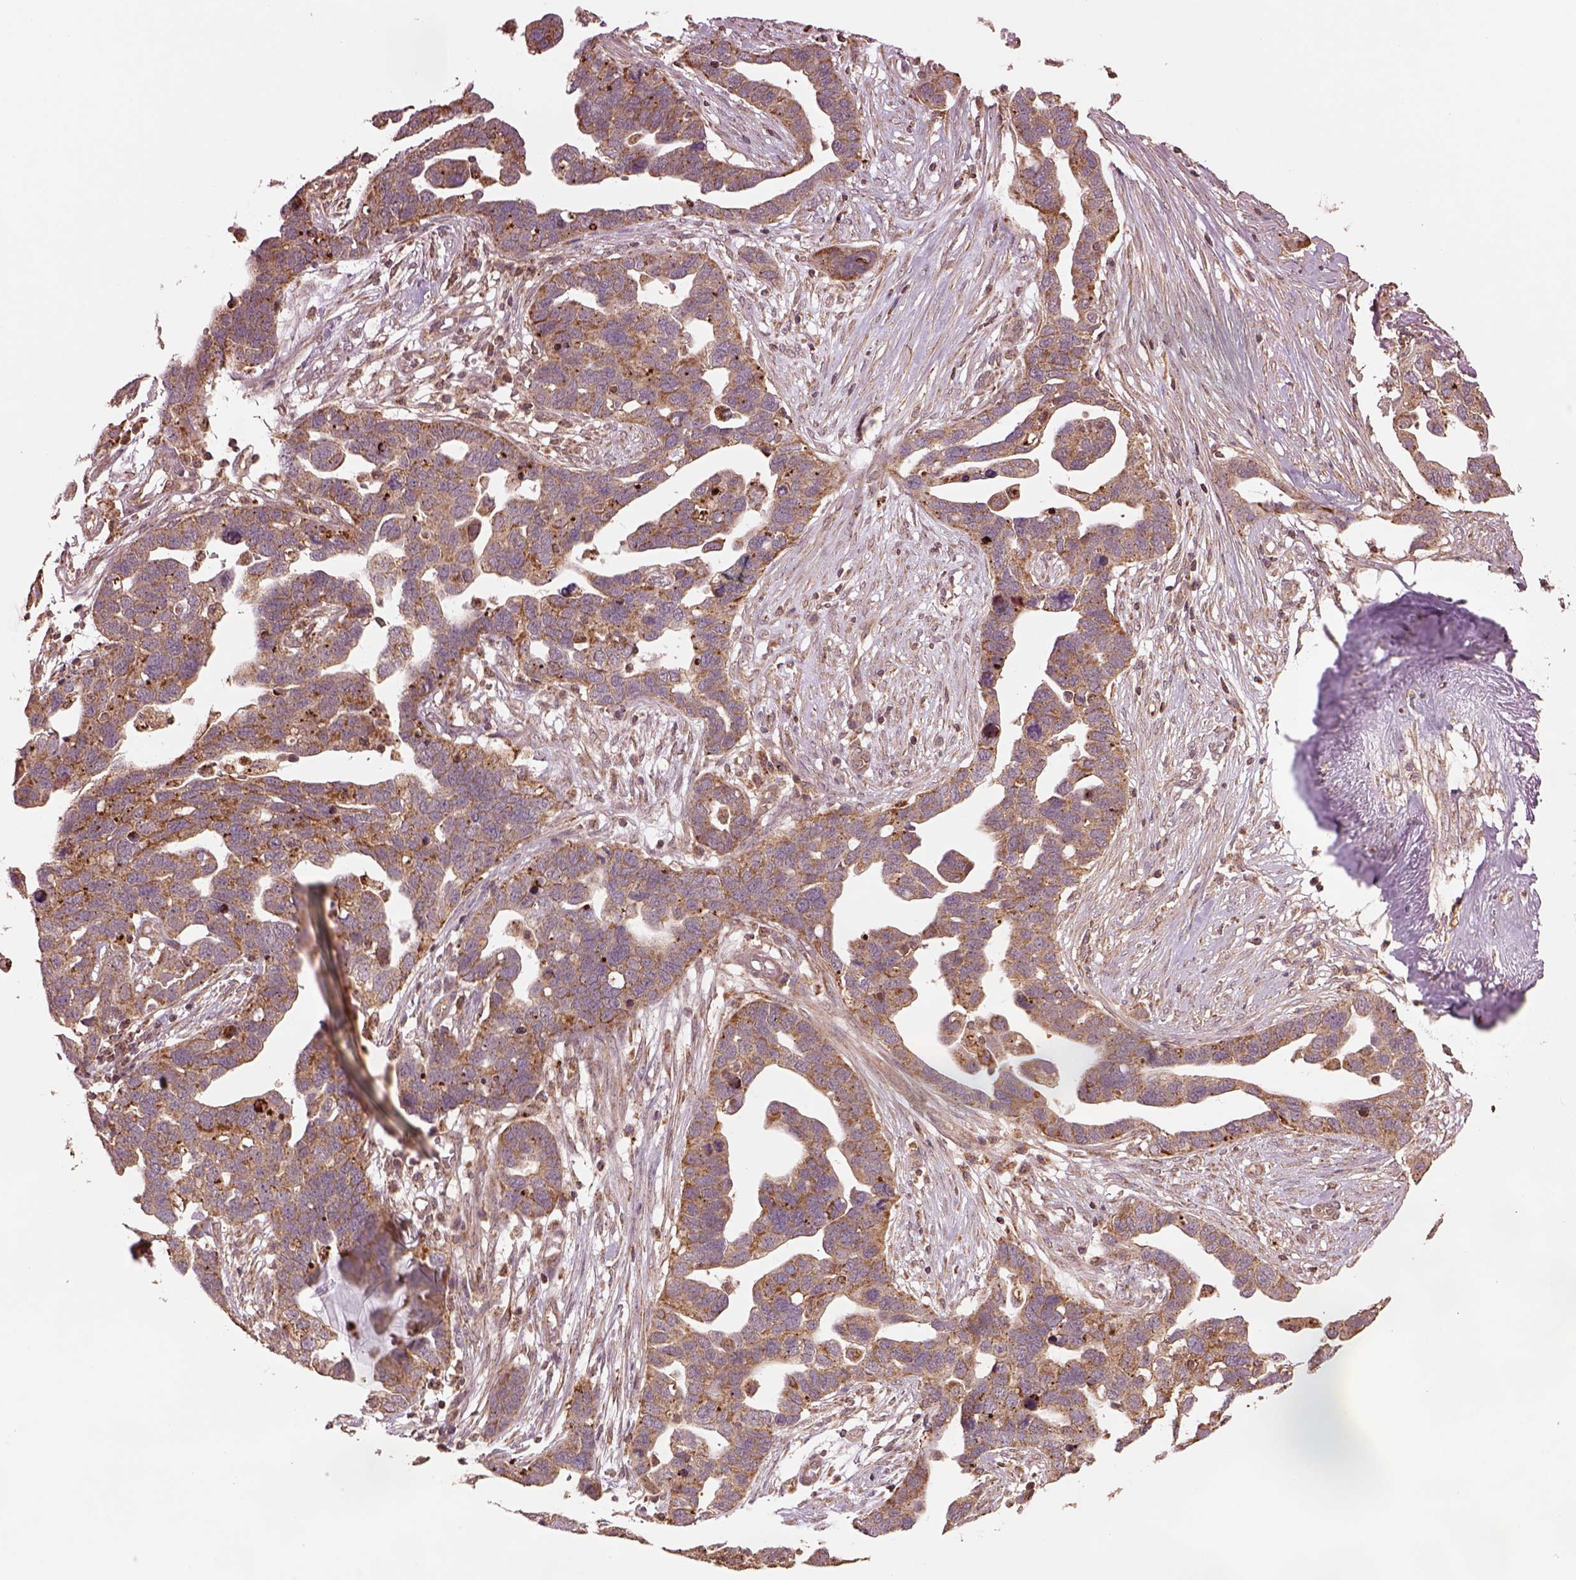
{"staining": {"intensity": "moderate", "quantity": ">75%", "location": "cytoplasmic/membranous"}, "tissue": "ovarian cancer", "cell_type": "Tumor cells", "image_type": "cancer", "snomed": [{"axis": "morphology", "description": "Cystadenocarcinoma, serous, NOS"}, {"axis": "topography", "description": "Ovary"}], "caption": "Human ovarian cancer (serous cystadenocarcinoma) stained for a protein (brown) displays moderate cytoplasmic/membranous positive positivity in approximately >75% of tumor cells.", "gene": "SEL1L3", "patient": {"sex": "female", "age": 54}}